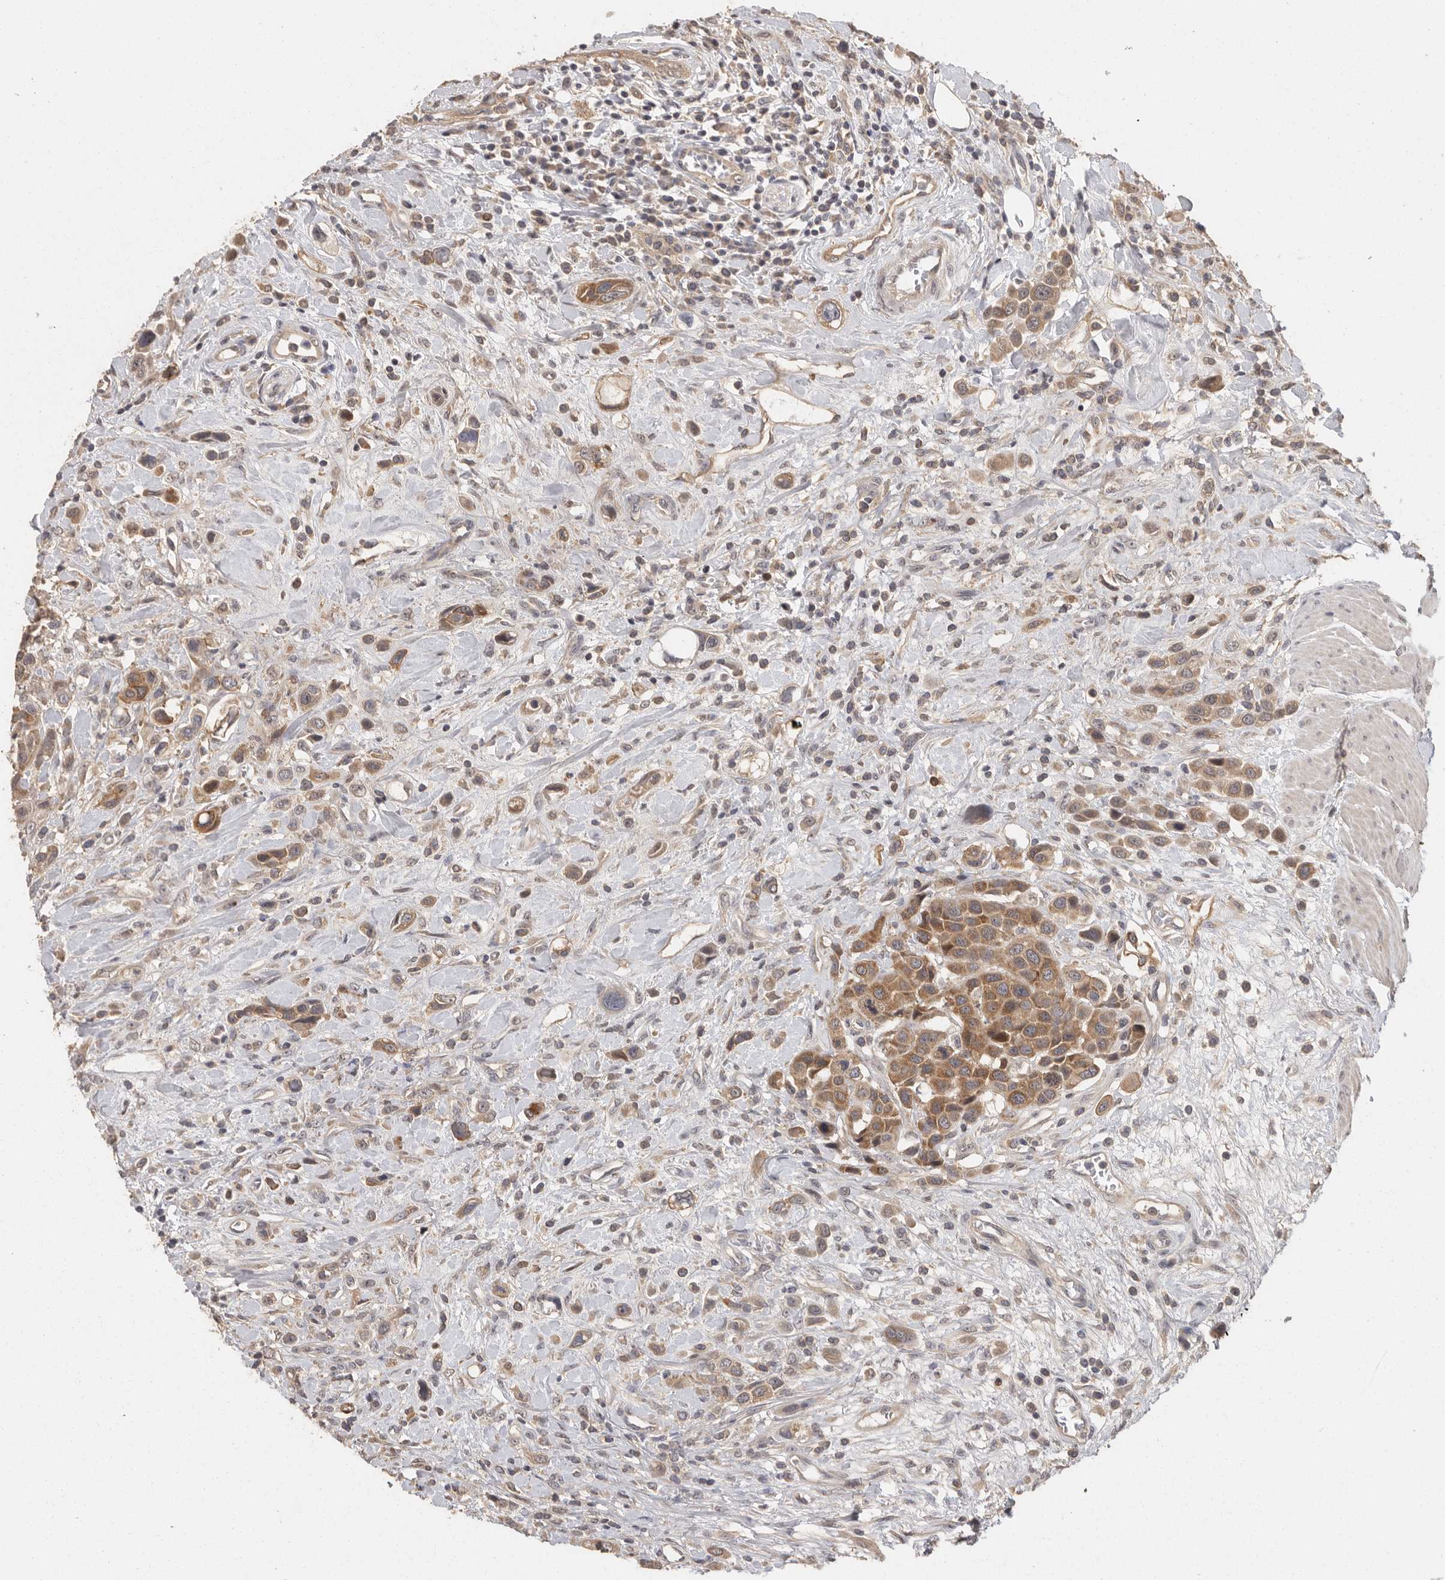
{"staining": {"intensity": "moderate", "quantity": ">75%", "location": "cytoplasmic/membranous"}, "tissue": "urothelial cancer", "cell_type": "Tumor cells", "image_type": "cancer", "snomed": [{"axis": "morphology", "description": "Urothelial carcinoma, High grade"}, {"axis": "topography", "description": "Urinary bladder"}], "caption": "Tumor cells reveal medium levels of moderate cytoplasmic/membranous staining in approximately >75% of cells in urothelial cancer. (DAB IHC, brown staining for protein, blue staining for nuclei).", "gene": "BAIAP2", "patient": {"sex": "male", "age": 50}}